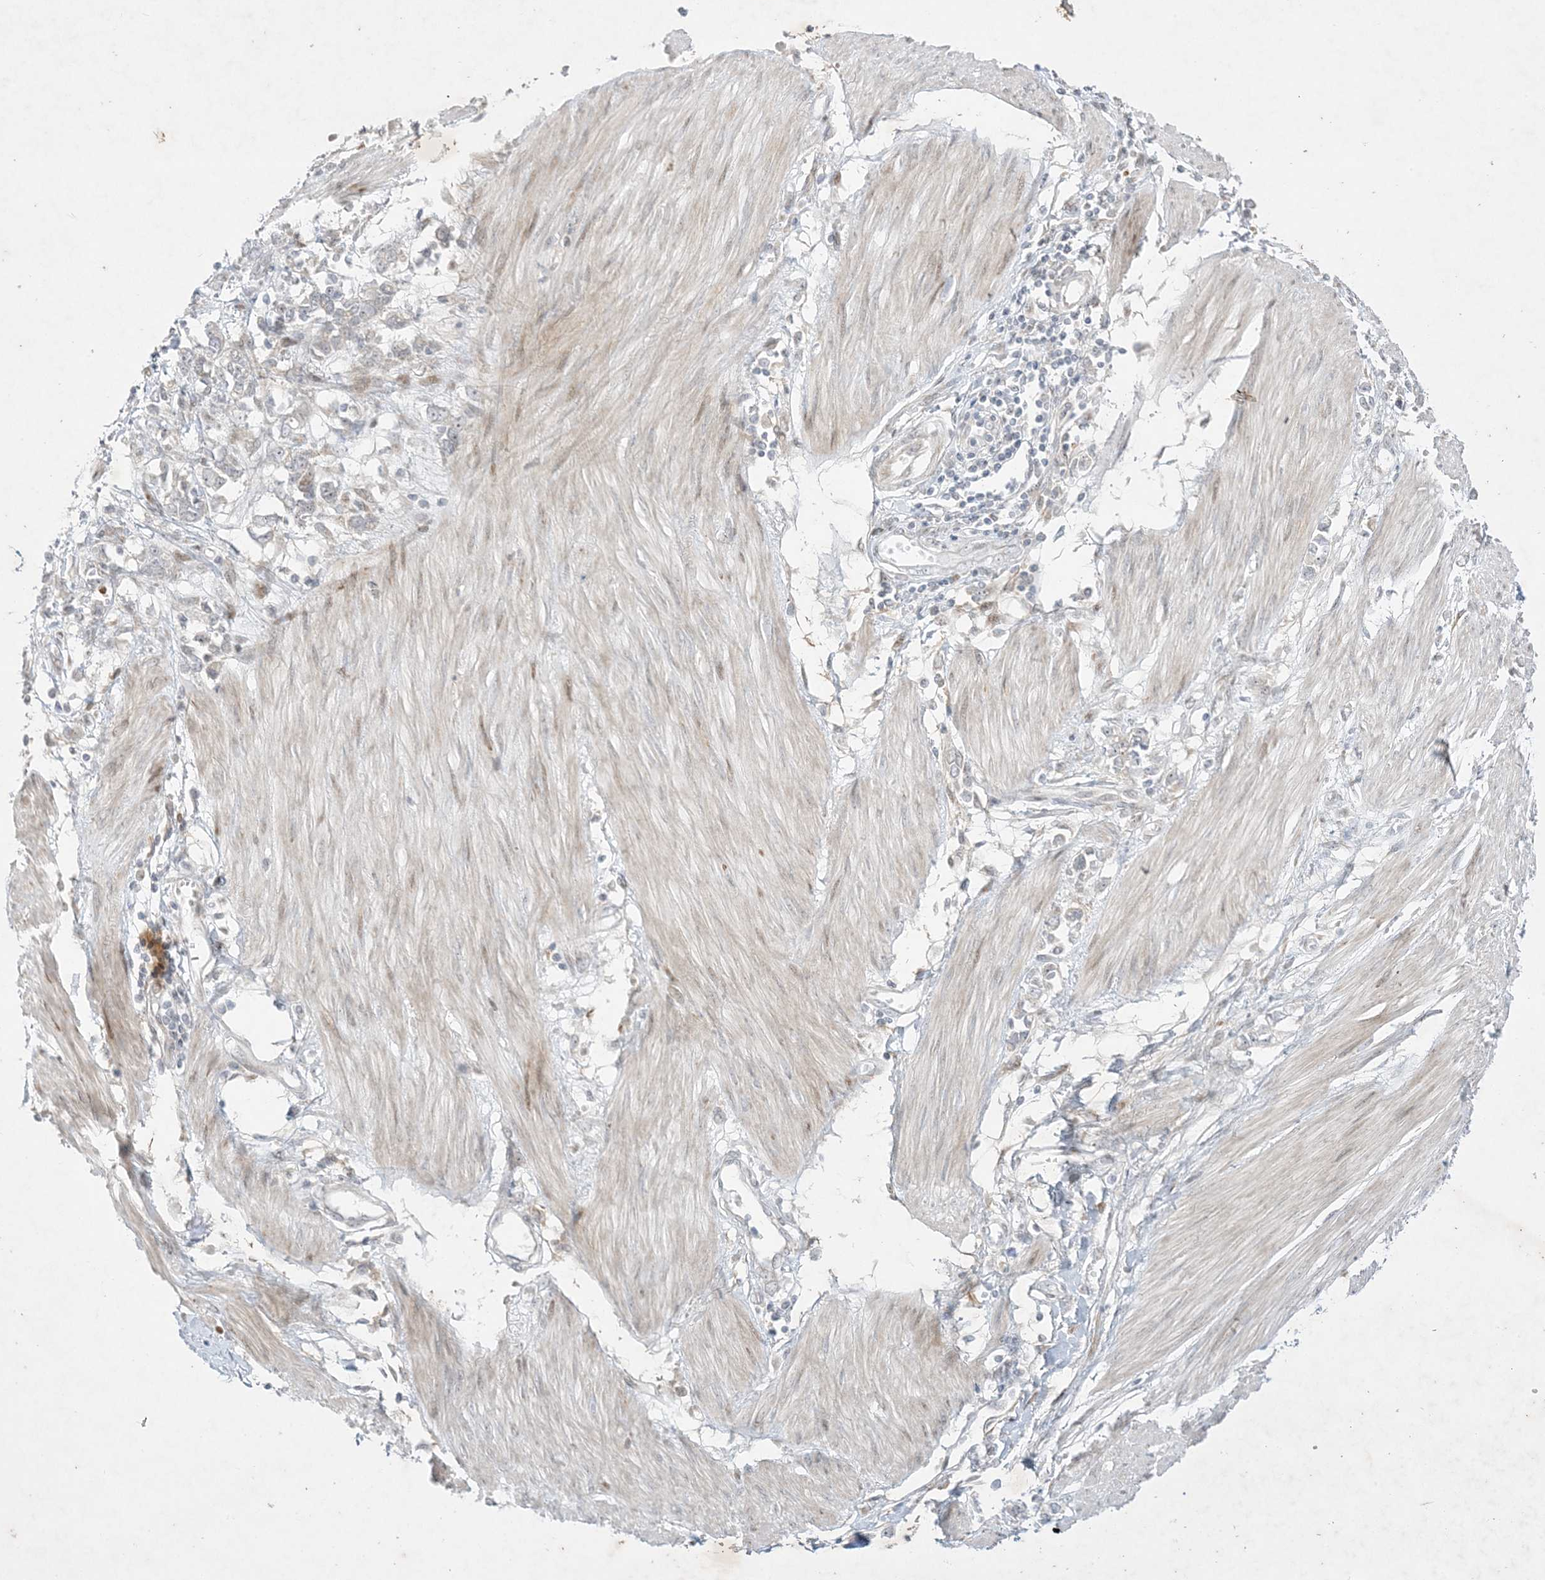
{"staining": {"intensity": "negative", "quantity": "none", "location": "none"}, "tissue": "stomach cancer", "cell_type": "Tumor cells", "image_type": "cancer", "snomed": [{"axis": "morphology", "description": "Adenocarcinoma, NOS"}, {"axis": "topography", "description": "Stomach"}], "caption": "Immunohistochemistry of stomach adenocarcinoma demonstrates no staining in tumor cells. (IHC, brightfield microscopy, high magnification).", "gene": "SOGA3", "patient": {"sex": "female", "age": 76}}